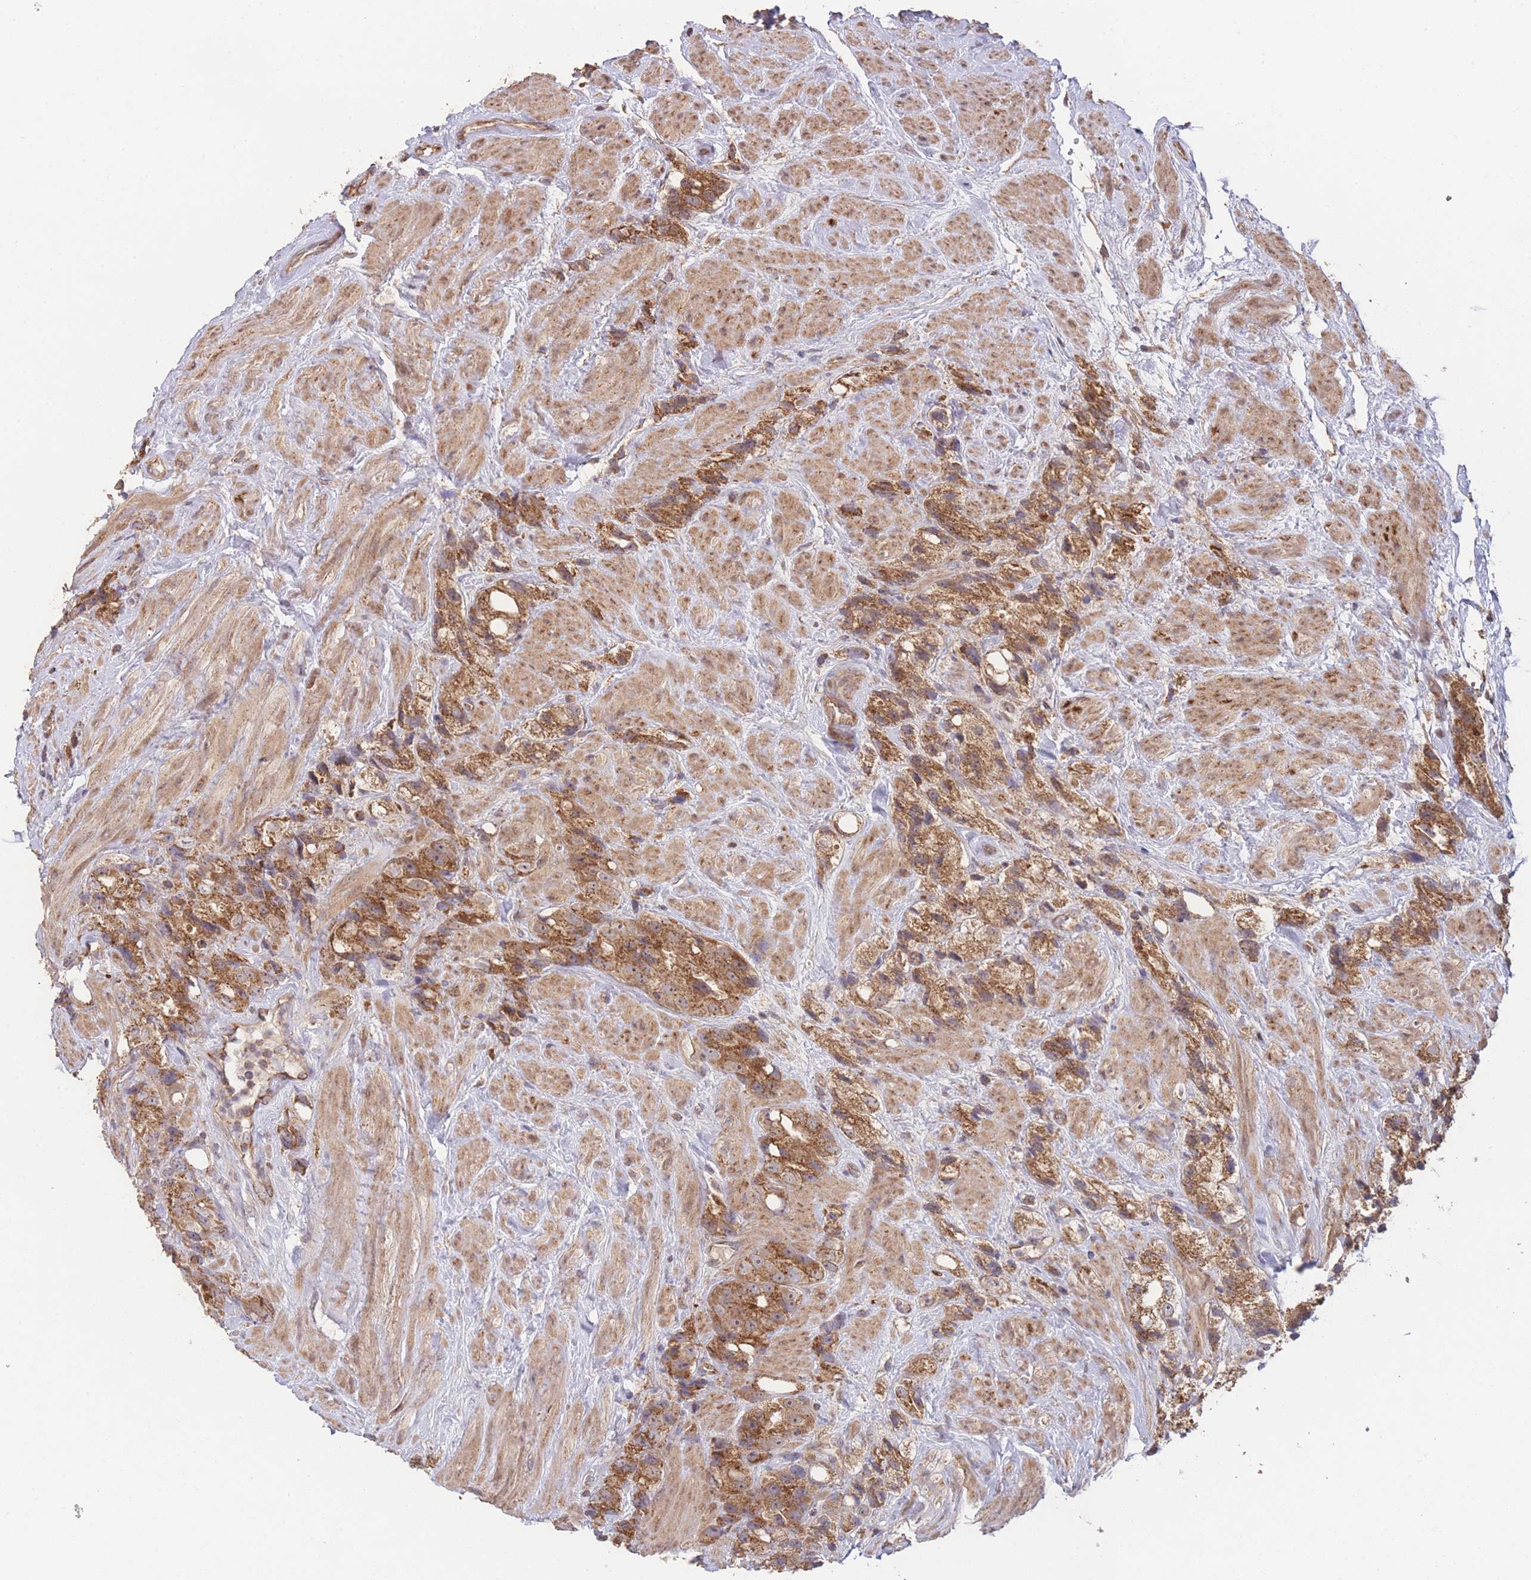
{"staining": {"intensity": "moderate", "quantity": ">75%", "location": "cytoplasmic/membranous"}, "tissue": "prostate cancer", "cell_type": "Tumor cells", "image_type": "cancer", "snomed": [{"axis": "morphology", "description": "Adenocarcinoma, NOS"}, {"axis": "topography", "description": "Prostate"}], "caption": "A brown stain highlights moderate cytoplasmic/membranous positivity of a protein in adenocarcinoma (prostate) tumor cells. Immunohistochemistry stains the protein of interest in brown and the nuclei are stained blue.", "gene": "PXMP4", "patient": {"sex": "male", "age": 79}}